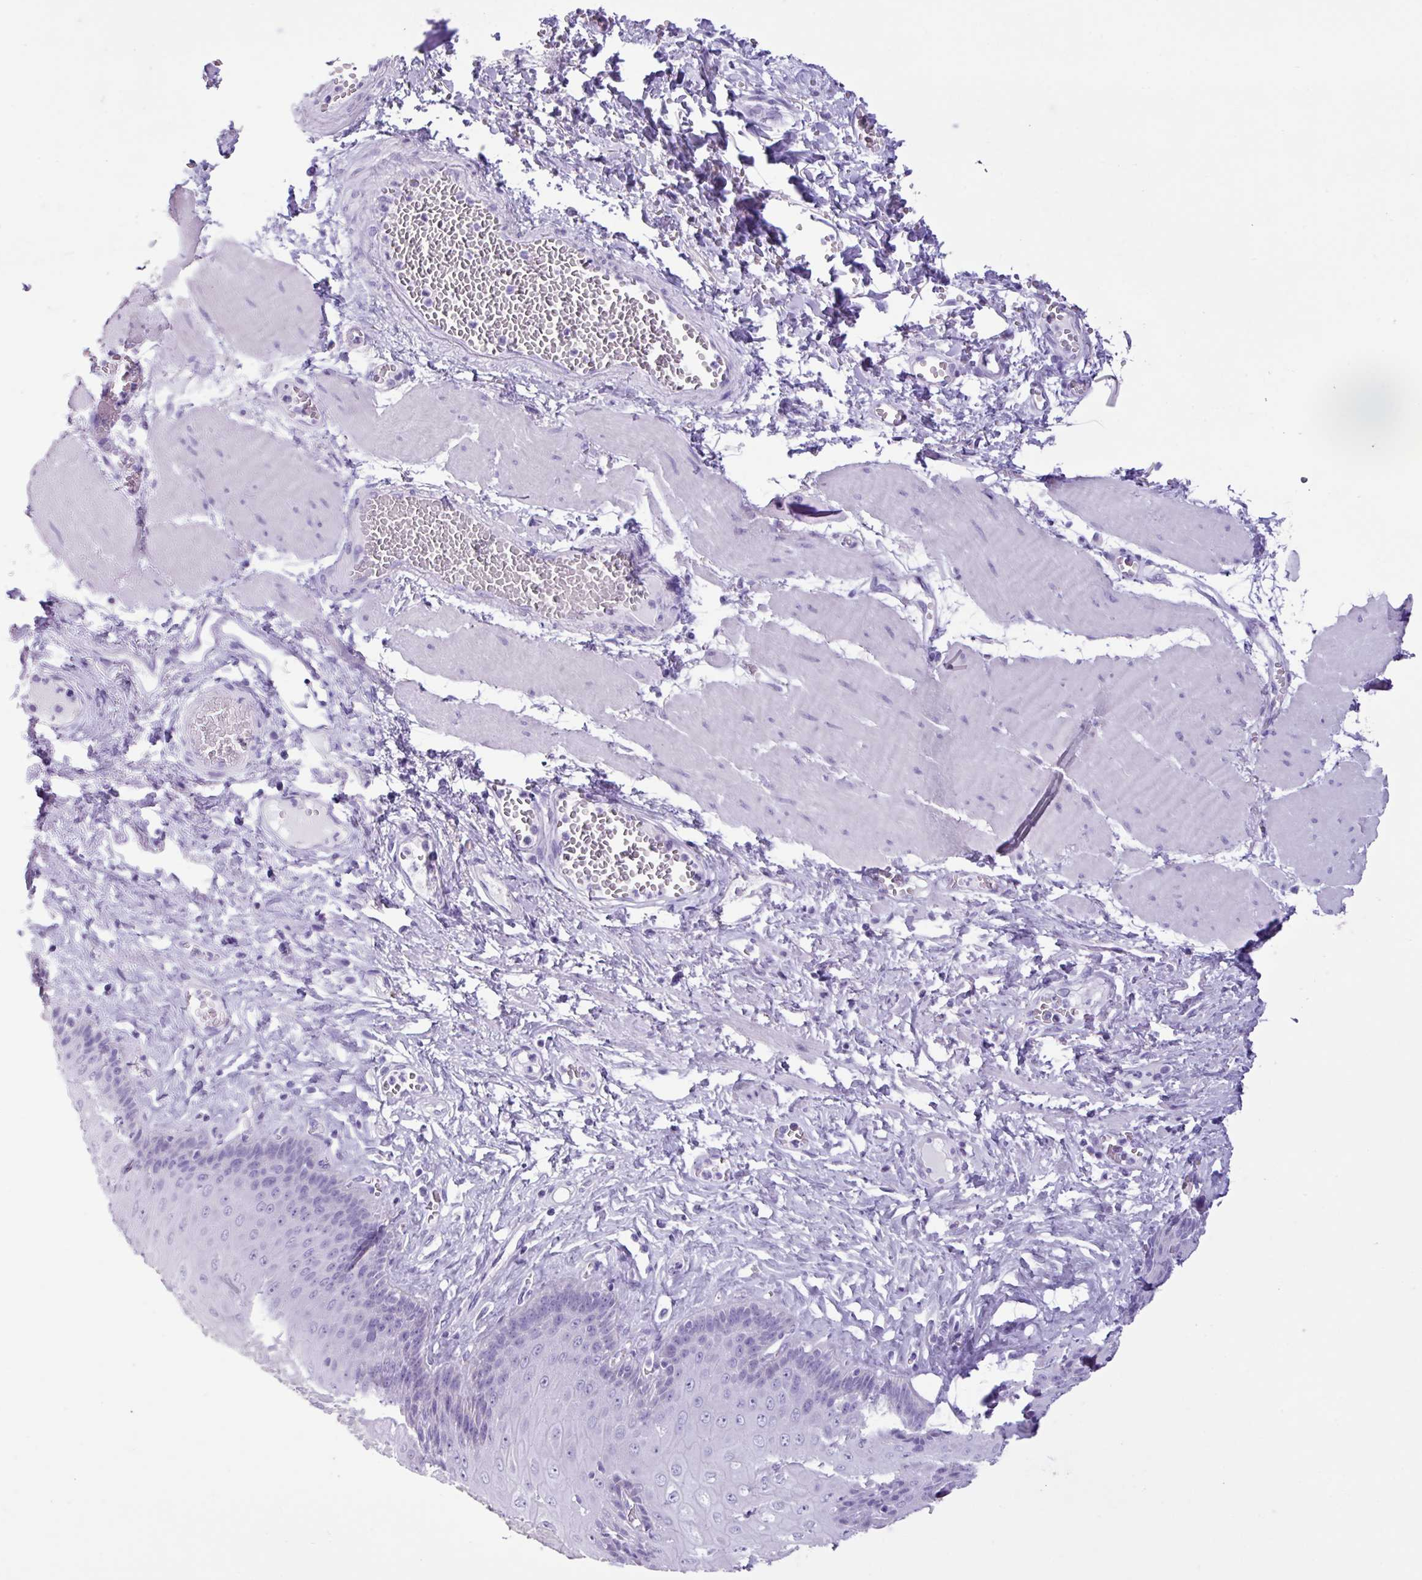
{"staining": {"intensity": "negative", "quantity": "none", "location": "none"}, "tissue": "esophagus", "cell_type": "Squamous epithelial cells", "image_type": "normal", "snomed": [{"axis": "morphology", "description": "Normal tissue, NOS"}, {"axis": "topography", "description": "Esophagus"}], "caption": "Immunohistochemistry (IHC) photomicrograph of normal esophagus stained for a protein (brown), which demonstrates no staining in squamous epithelial cells.", "gene": "AGO3", "patient": {"sex": "male", "age": 60}}